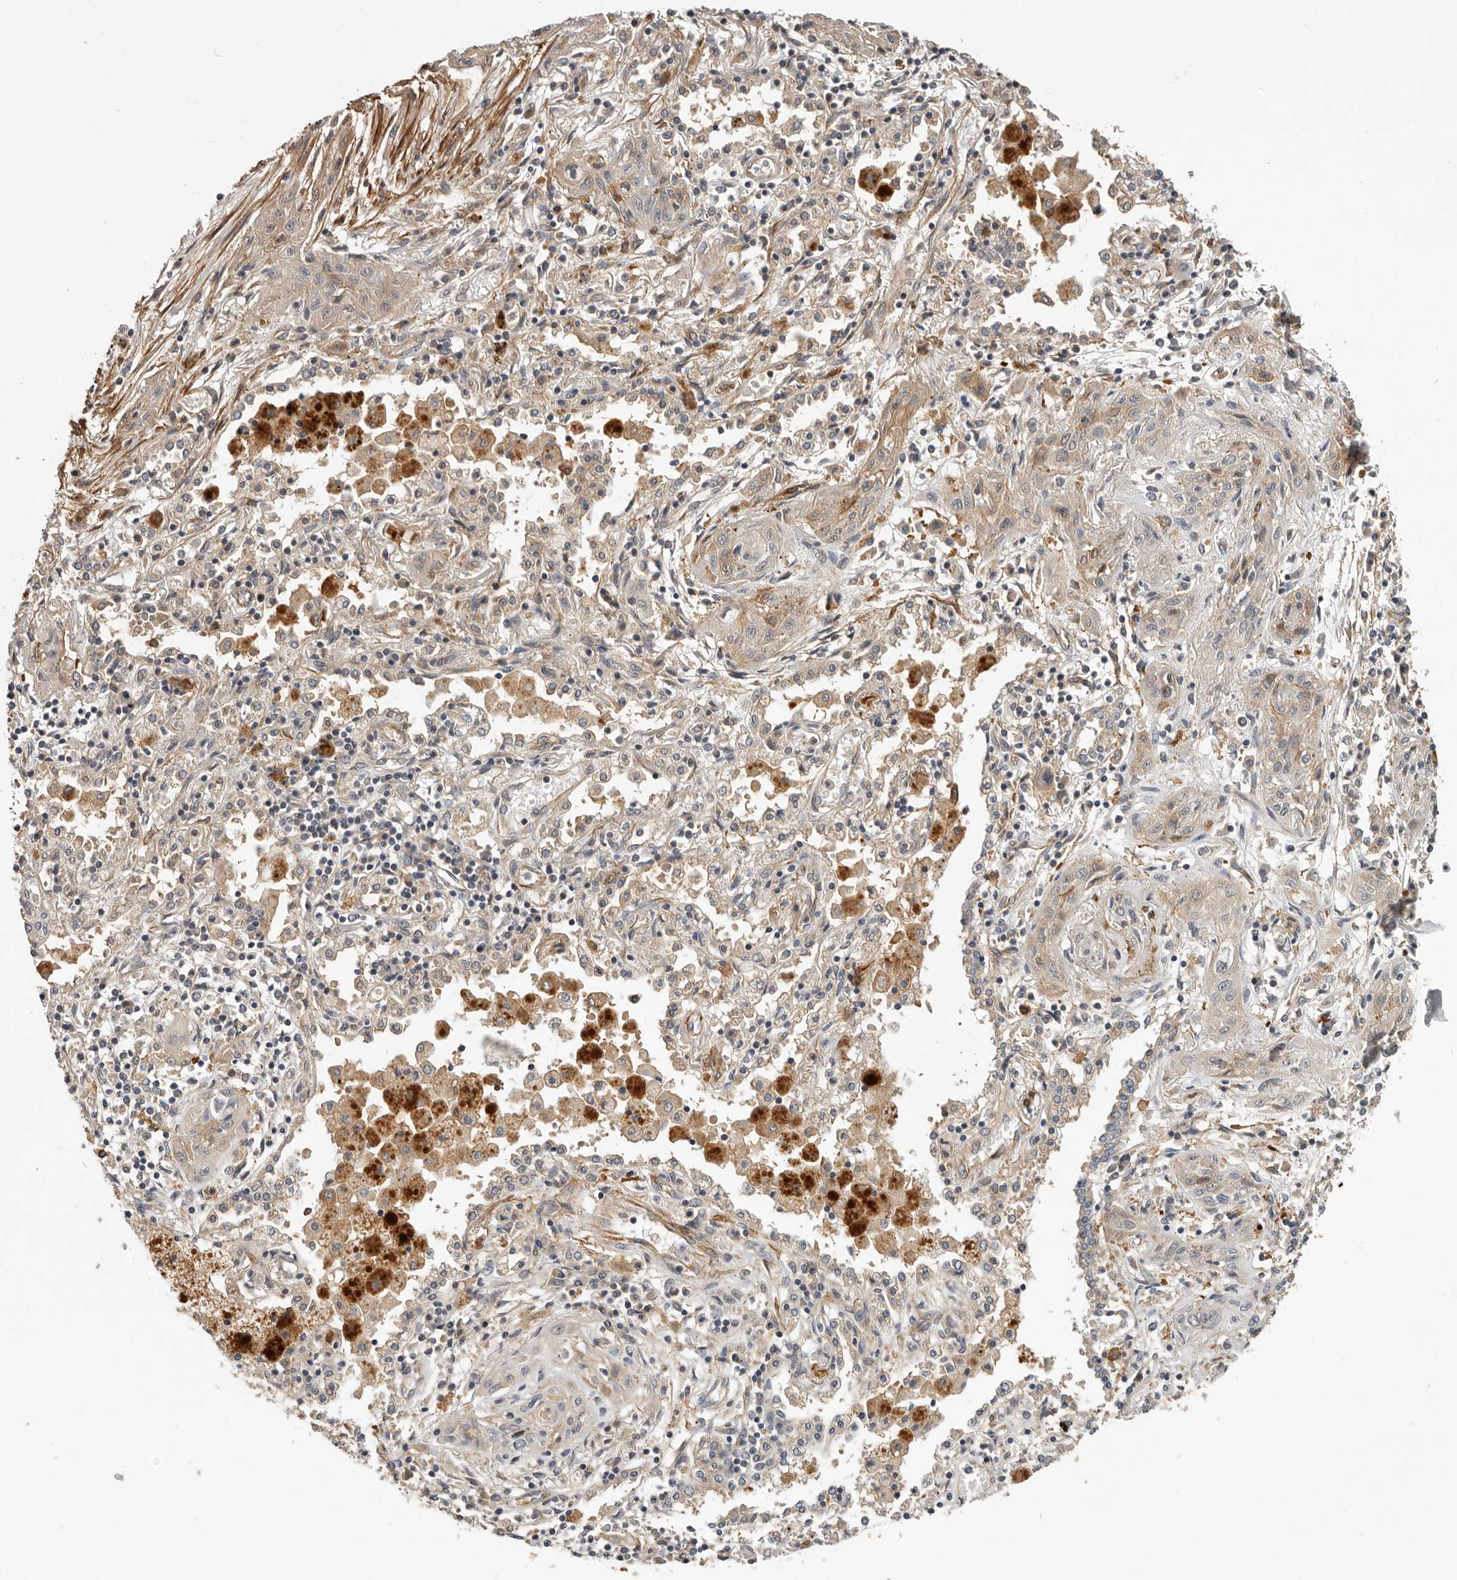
{"staining": {"intensity": "weak", "quantity": "25%-75%", "location": "cytoplasmic/membranous"}, "tissue": "lung cancer", "cell_type": "Tumor cells", "image_type": "cancer", "snomed": [{"axis": "morphology", "description": "Squamous cell carcinoma, NOS"}, {"axis": "topography", "description": "Lung"}], "caption": "Immunohistochemical staining of human lung cancer demonstrates weak cytoplasmic/membranous protein expression in about 25%-75% of tumor cells.", "gene": "RNF157", "patient": {"sex": "female", "age": 47}}